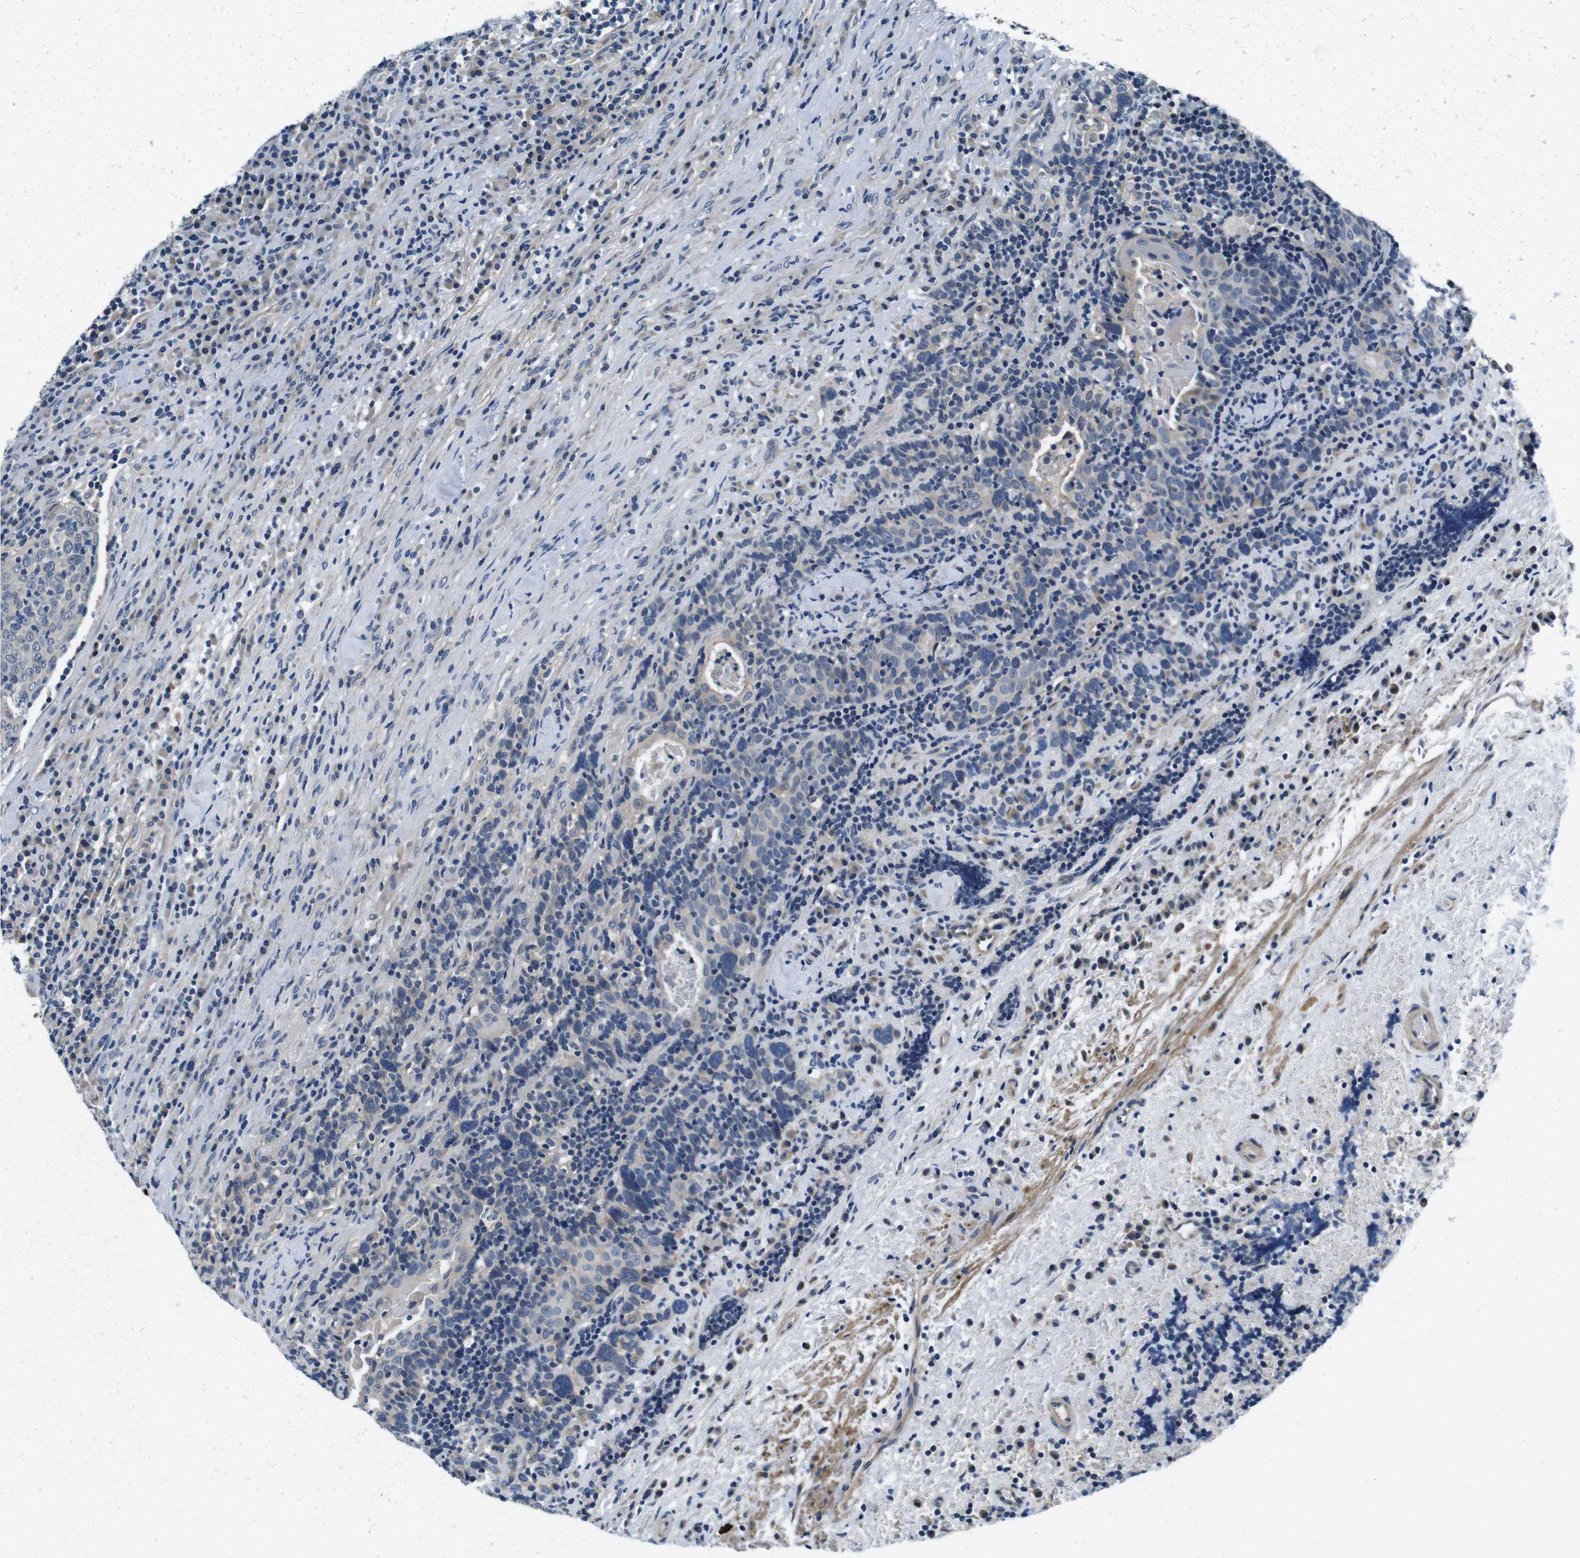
{"staining": {"intensity": "negative", "quantity": "none", "location": "none"}, "tissue": "head and neck cancer", "cell_type": "Tumor cells", "image_type": "cancer", "snomed": [{"axis": "morphology", "description": "Squamous cell carcinoma, NOS"}, {"axis": "morphology", "description": "Squamous cell carcinoma, metastatic, NOS"}, {"axis": "topography", "description": "Lymph node"}, {"axis": "topography", "description": "Head-Neck"}], "caption": "A high-resolution image shows immunohistochemistry staining of metastatic squamous cell carcinoma (head and neck), which reveals no significant expression in tumor cells.", "gene": "DTNA", "patient": {"sex": "male", "age": 62}}